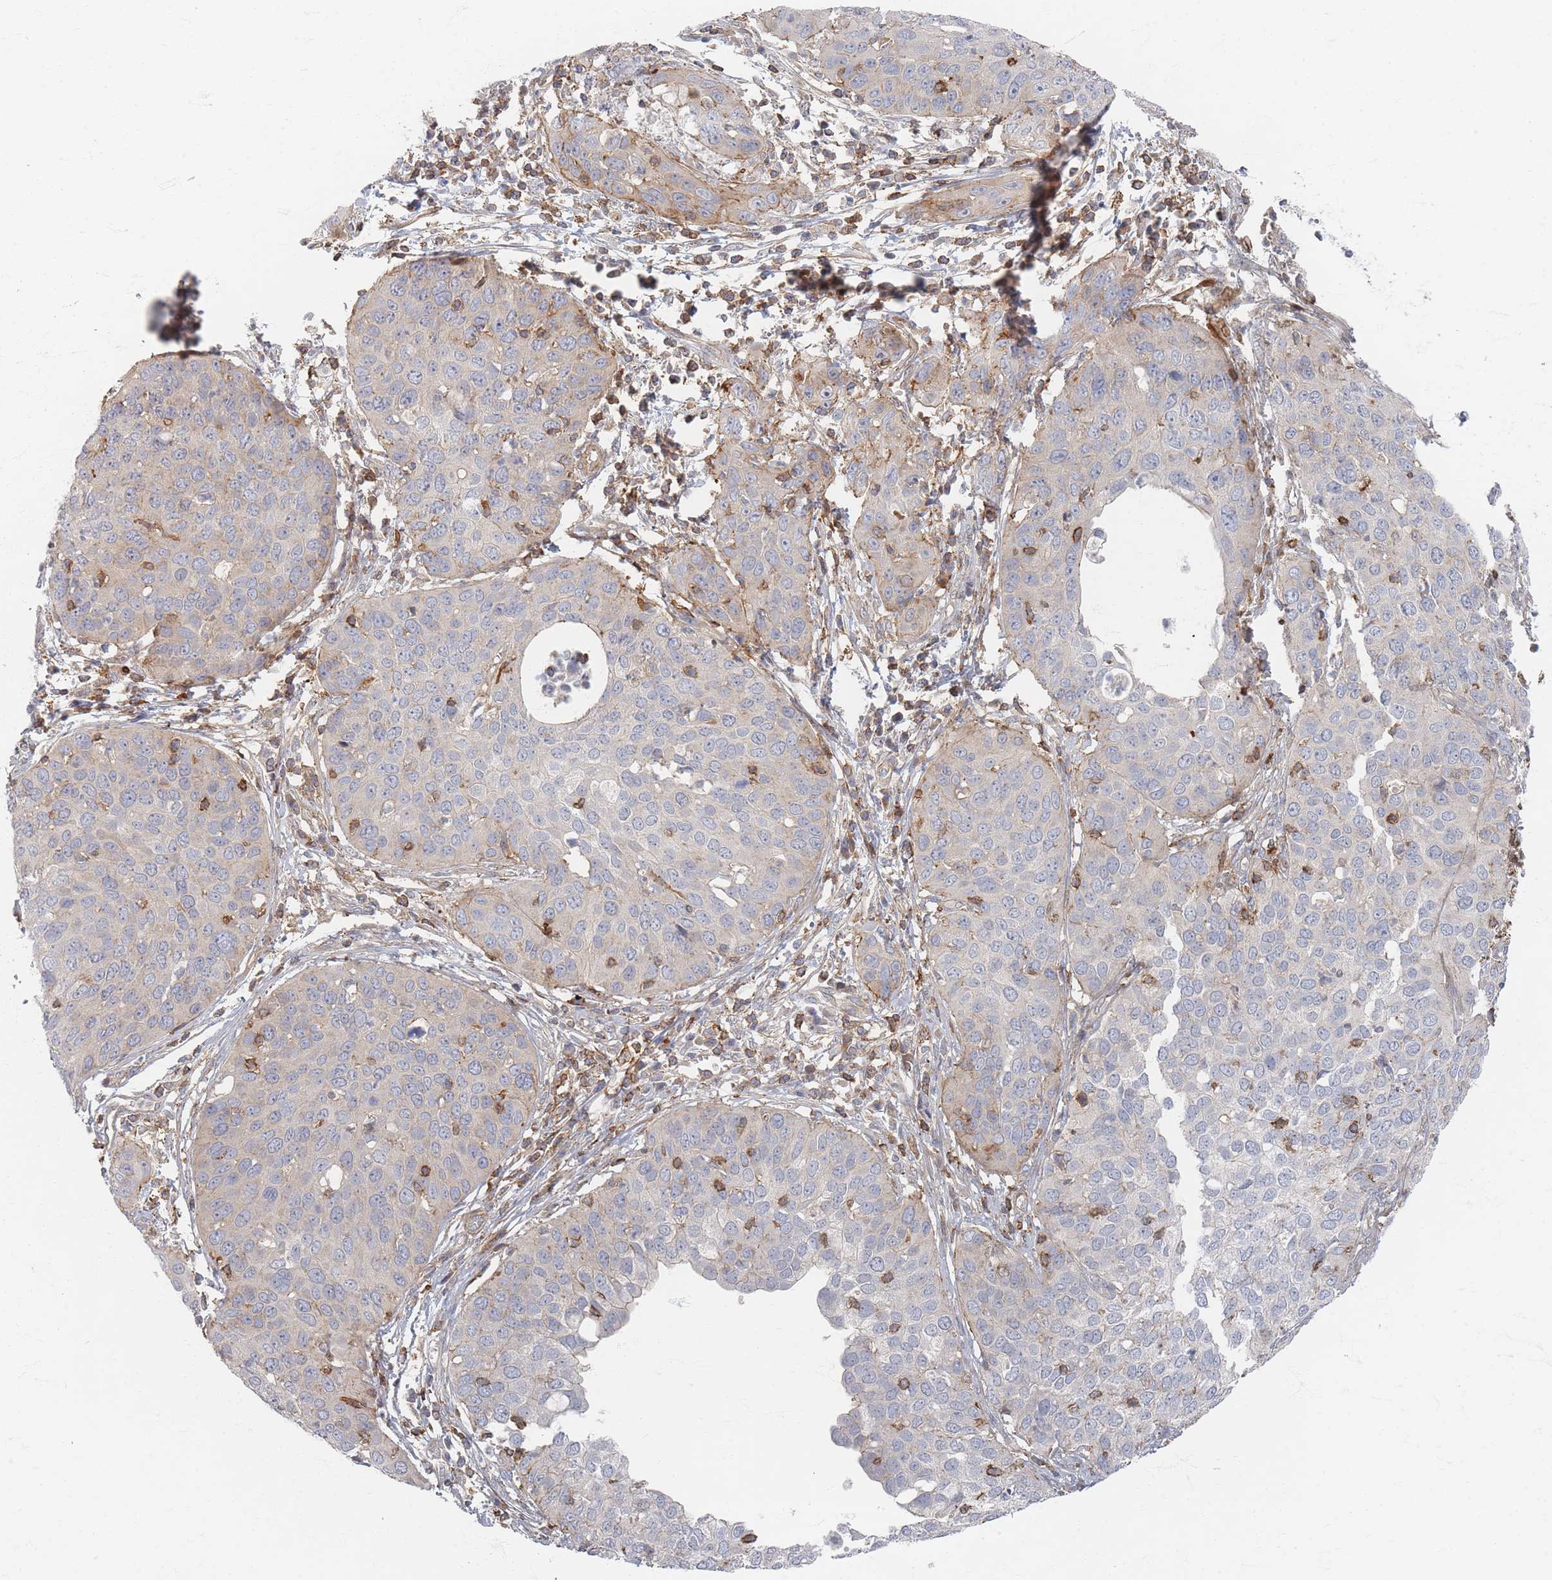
{"staining": {"intensity": "negative", "quantity": "none", "location": "none"}, "tissue": "cervical cancer", "cell_type": "Tumor cells", "image_type": "cancer", "snomed": [{"axis": "morphology", "description": "Squamous cell carcinoma, NOS"}, {"axis": "topography", "description": "Cervix"}], "caption": "Immunohistochemistry (IHC) of human squamous cell carcinoma (cervical) exhibits no staining in tumor cells.", "gene": "ZNF852", "patient": {"sex": "female", "age": 36}}